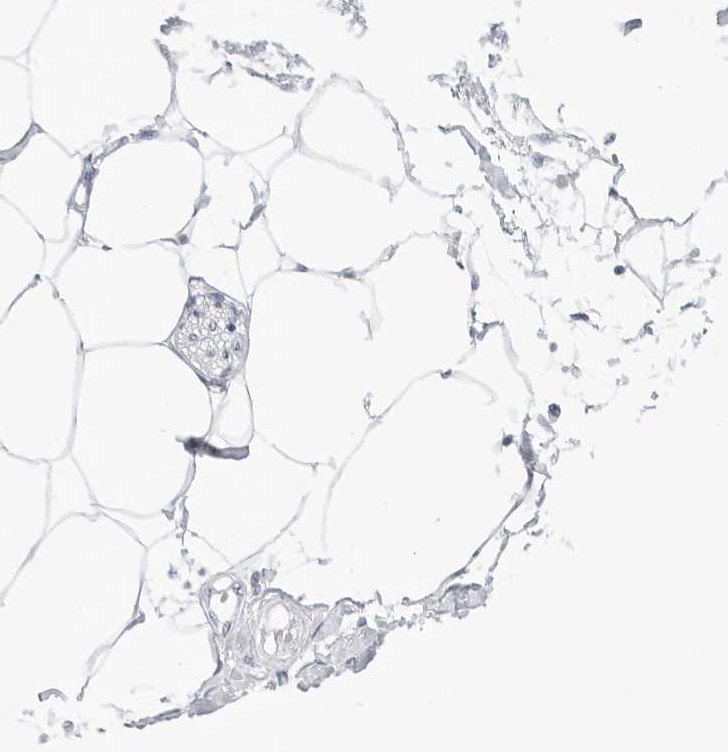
{"staining": {"intensity": "weak", "quantity": "<25%", "location": "cytoplasmic/membranous"}, "tissue": "adipose tissue", "cell_type": "Adipocytes", "image_type": "normal", "snomed": [{"axis": "morphology", "description": "Normal tissue, NOS"}, {"axis": "morphology", "description": "Adenocarcinoma, NOS"}, {"axis": "topography", "description": "Colon"}, {"axis": "topography", "description": "Peripheral nerve tissue"}], "caption": "Adipose tissue was stained to show a protein in brown. There is no significant staining in adipocytes. The staining is performed using DAB (3,3'-diaminobenzidine) brown chromogen with nuclei counter-stained in using hematoxylin.", "gene": "SLC9A3R1", "patient": {"sex": "male", "age": 14}}